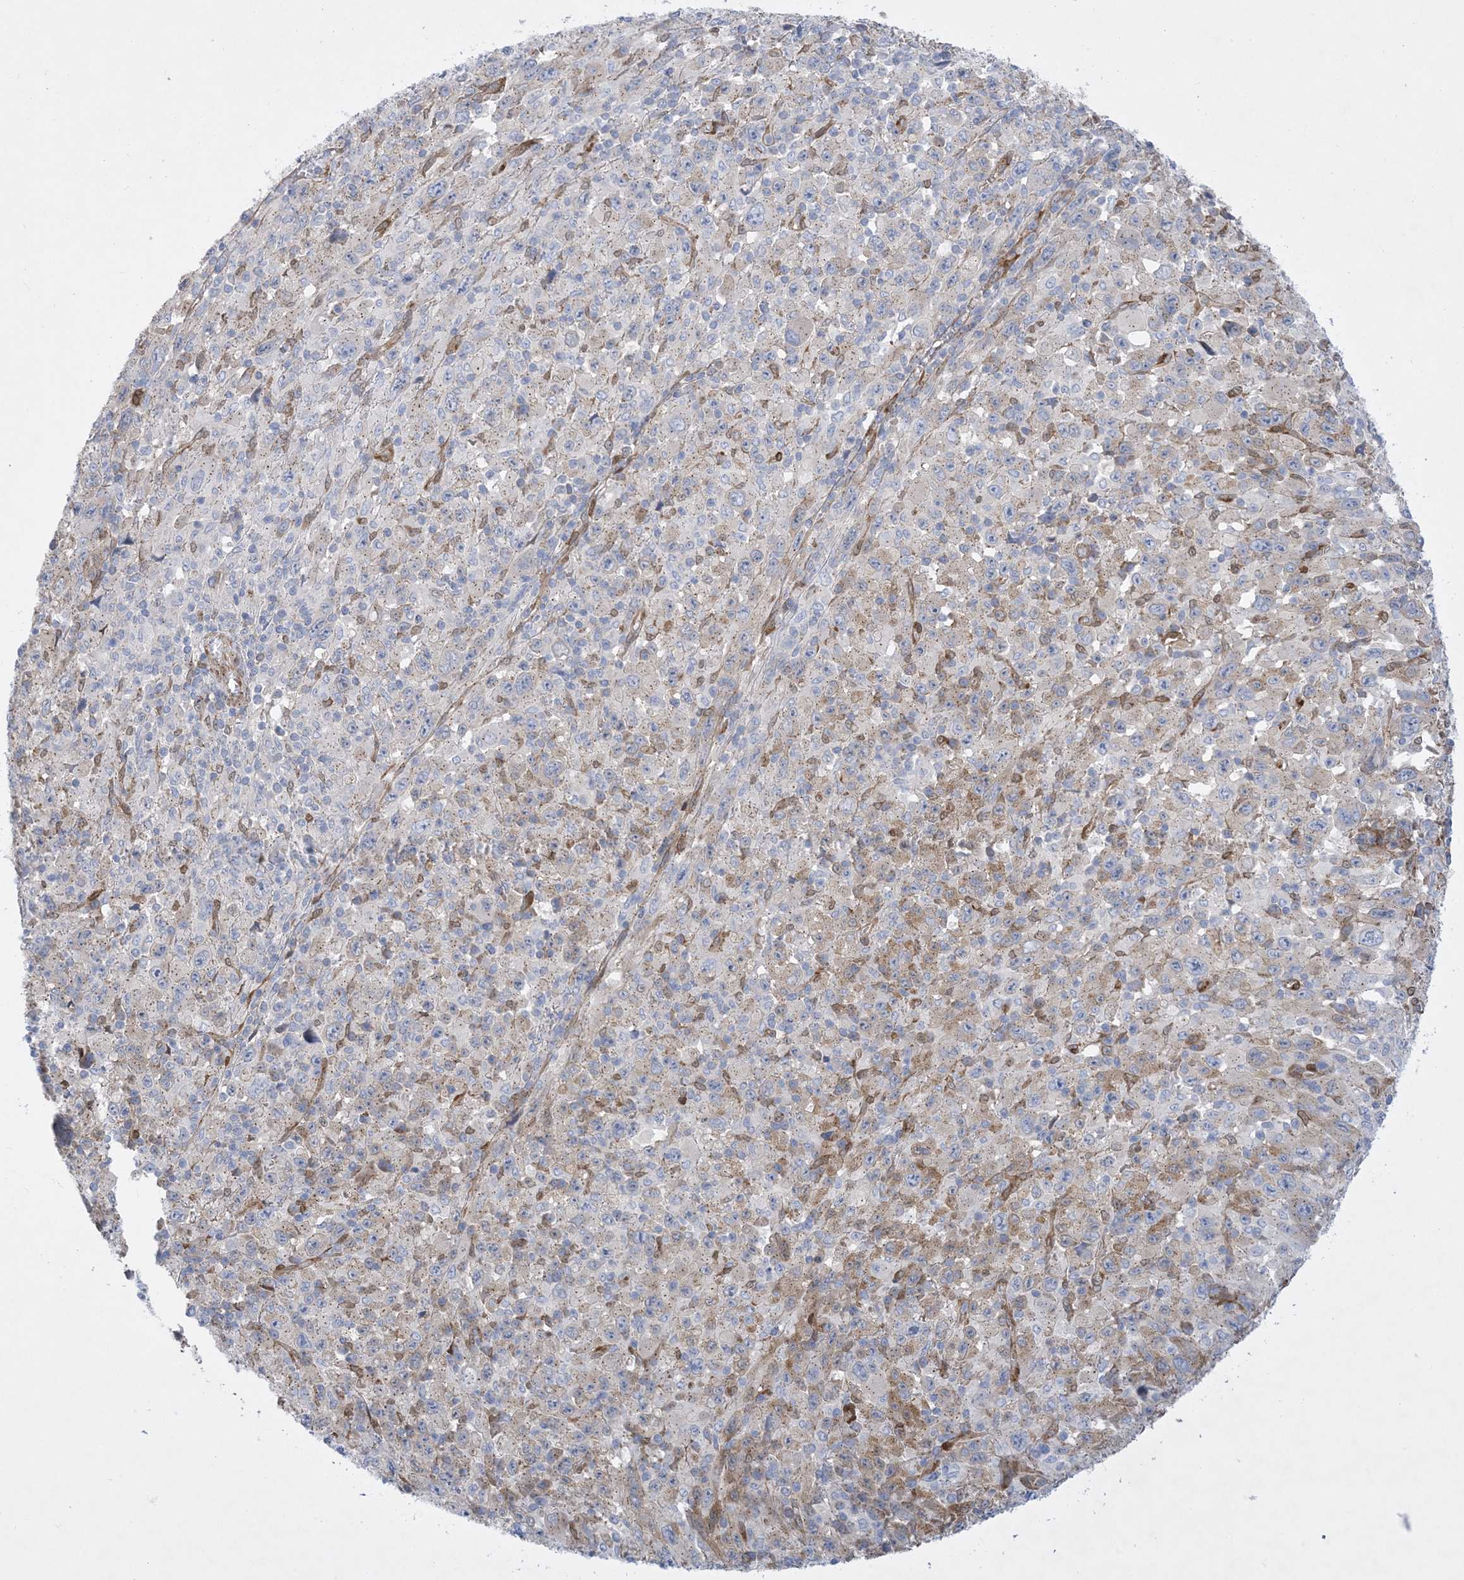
{"staining": {"intensity": "negative", "quantity": "none", "location": "none"}, "tissue": "melanoma", "cell_type": "Tumor cells", "image_type": "cancer", "snomed": [{"axis": "morphology", "description": "Malignant melanoma, Metastatic site"}, {"axis": "topography", "description": "Skin"}], "caption": "DAB immunohistochemical staining of human melanoma displays no significant staining in tumor cells.", "gene": "RBMS3", "patient": {"sex": "female", "age": 56}}